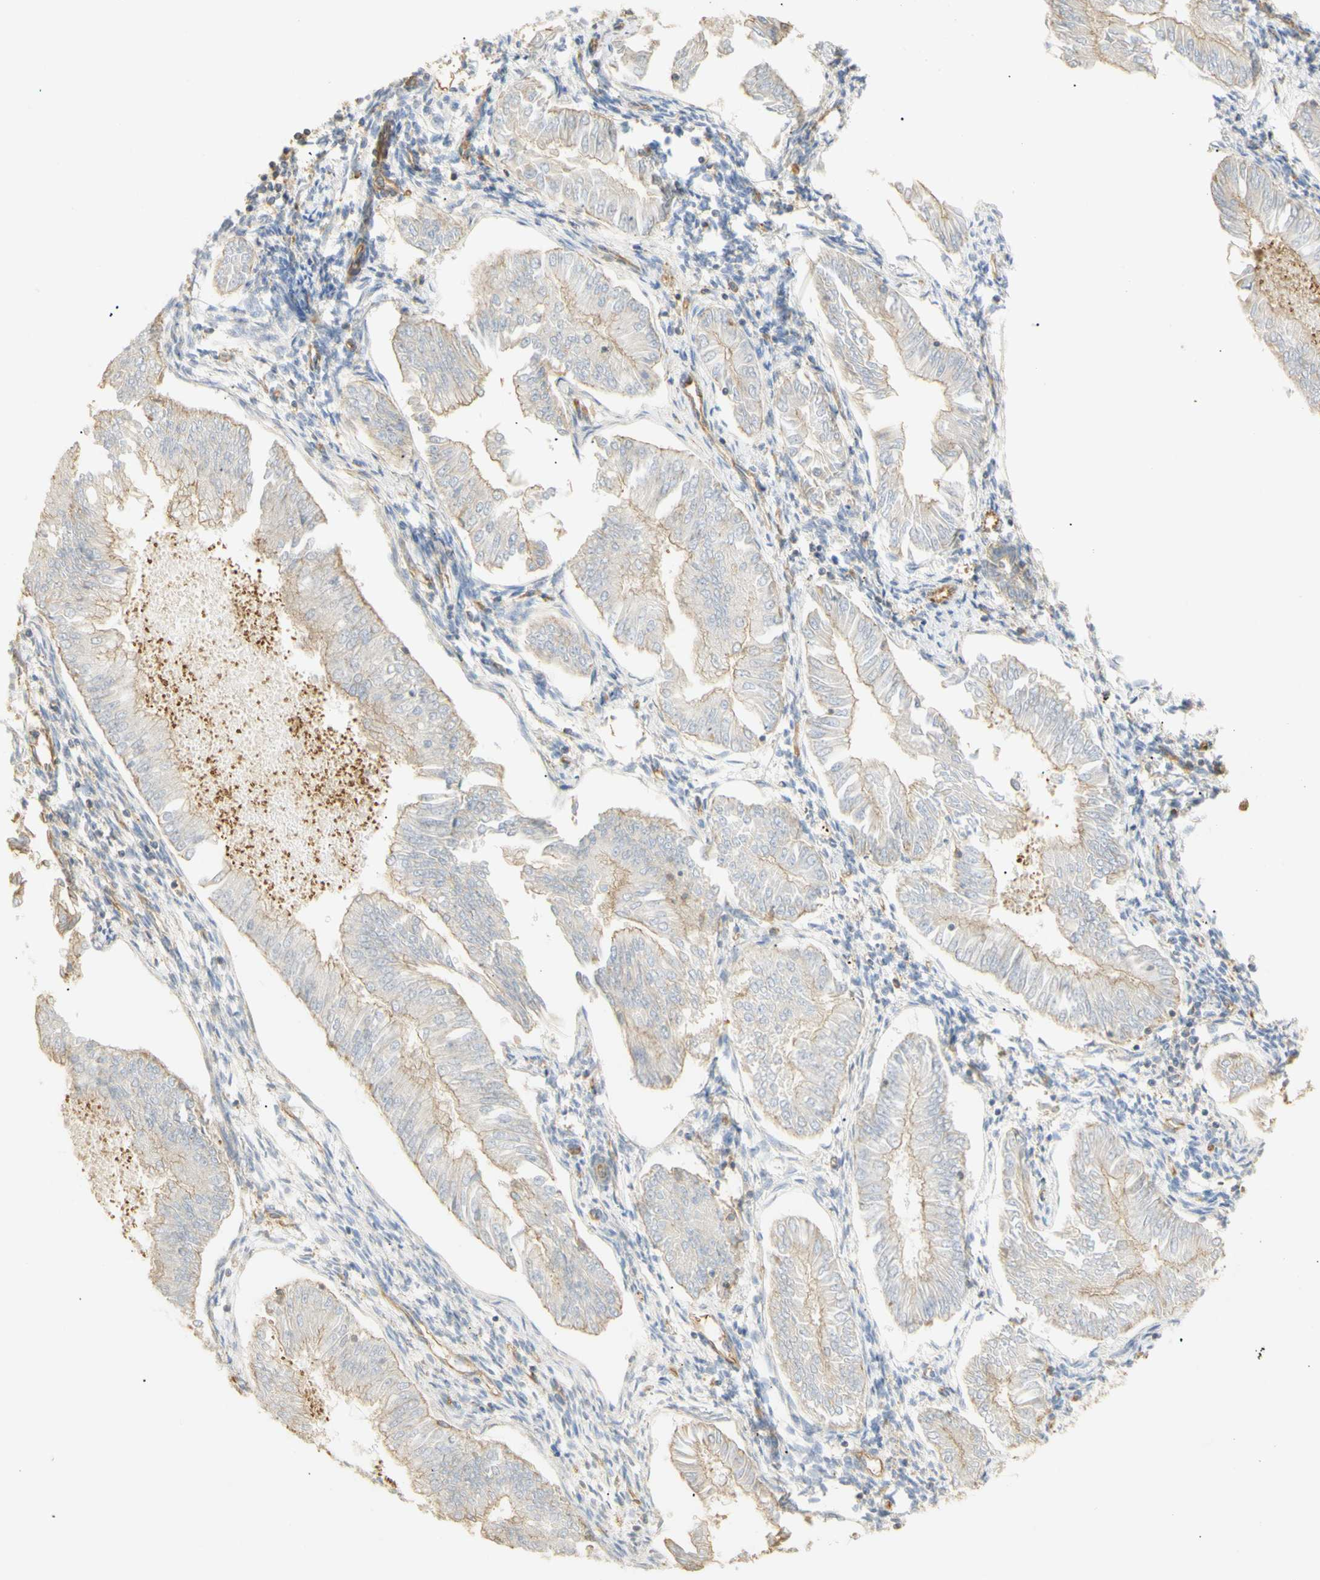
{"staining": {"intensity": "moderate", "quantity": "<25%", "location": "cytoplasmic/membranous"}, "tissue": "endometrial cancer", "cell_type": "Tumor cells", "image_type": "cancer", "snomed": [{"axis": "morphology", "description": "Adenocarcinoma, NOS"}, {"axis": "topography", "description": "Endometrium"}], "caption": "Protein expression analysis of human endometrial cancer reveals moderate cytoplasmic/membranous expression in about <25% of tumor cells. Using DAB (brown) and hematoxylin (blue) stains, captured at high magnification using brightfield microscopy.", "gene": "KCNE4", "patient": {"sex": "female", "age": 53}}